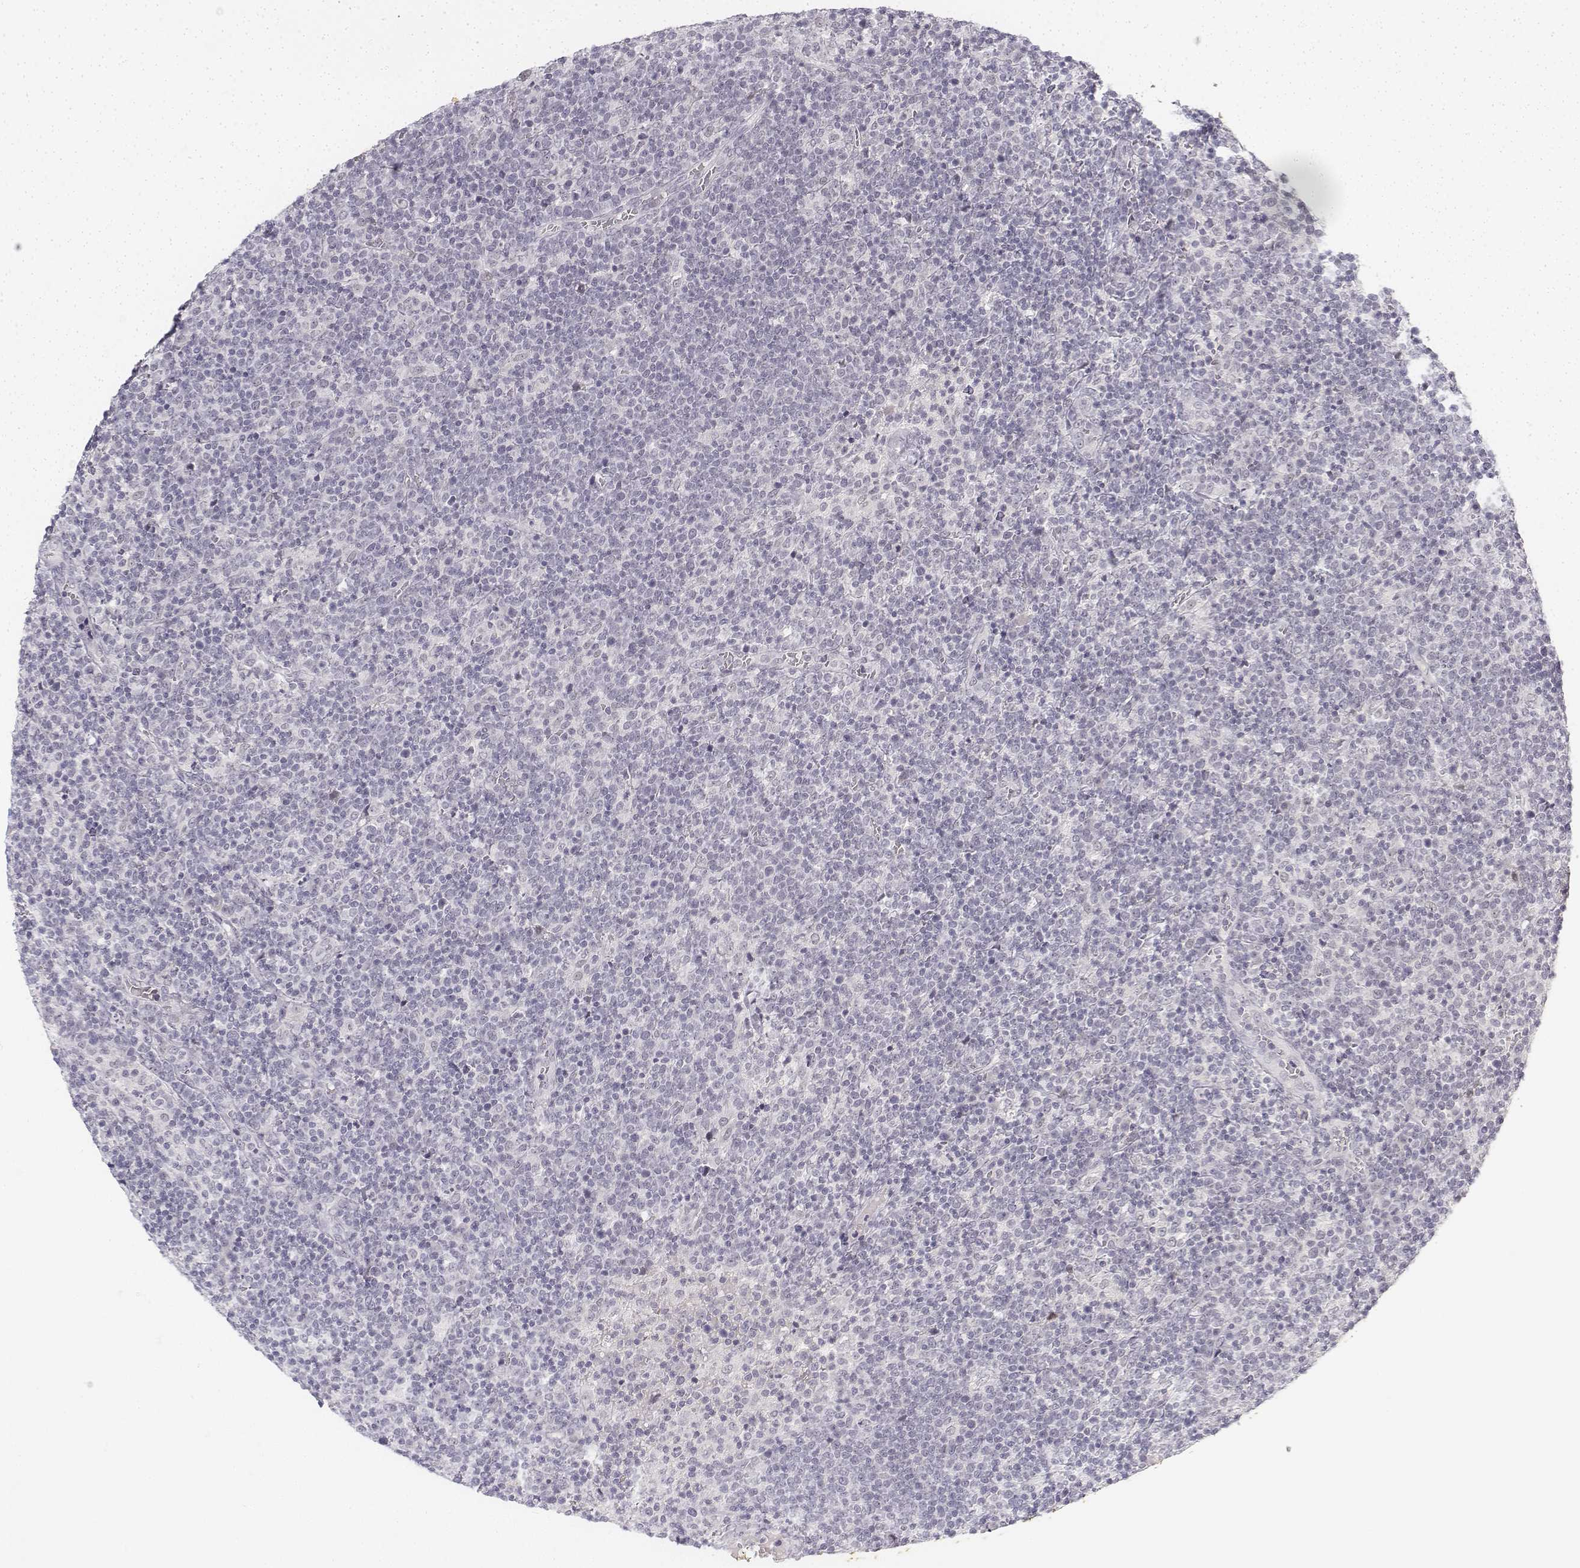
{"staining": {"intensity": "negative", "quantity": "none", "location": "none"}, "tissue": "lymphoma", "cell_type": "Tumor cells", "image_type": "cancer", "snomed": [{"axis": "morphology", "description": "Malignant lymphoma, non-Hodgkin's type, High grade"}, {"axis": "topography", "description": "Lymph node"}], "caption": "Human high-grade malignant lymphoma, non-Hodgkin's type stained for a protein using immunohistochemistry exhibits no staining in tumor cells.", "gene": "KRT84", "patient": {"sex": "male", "age": 61}}